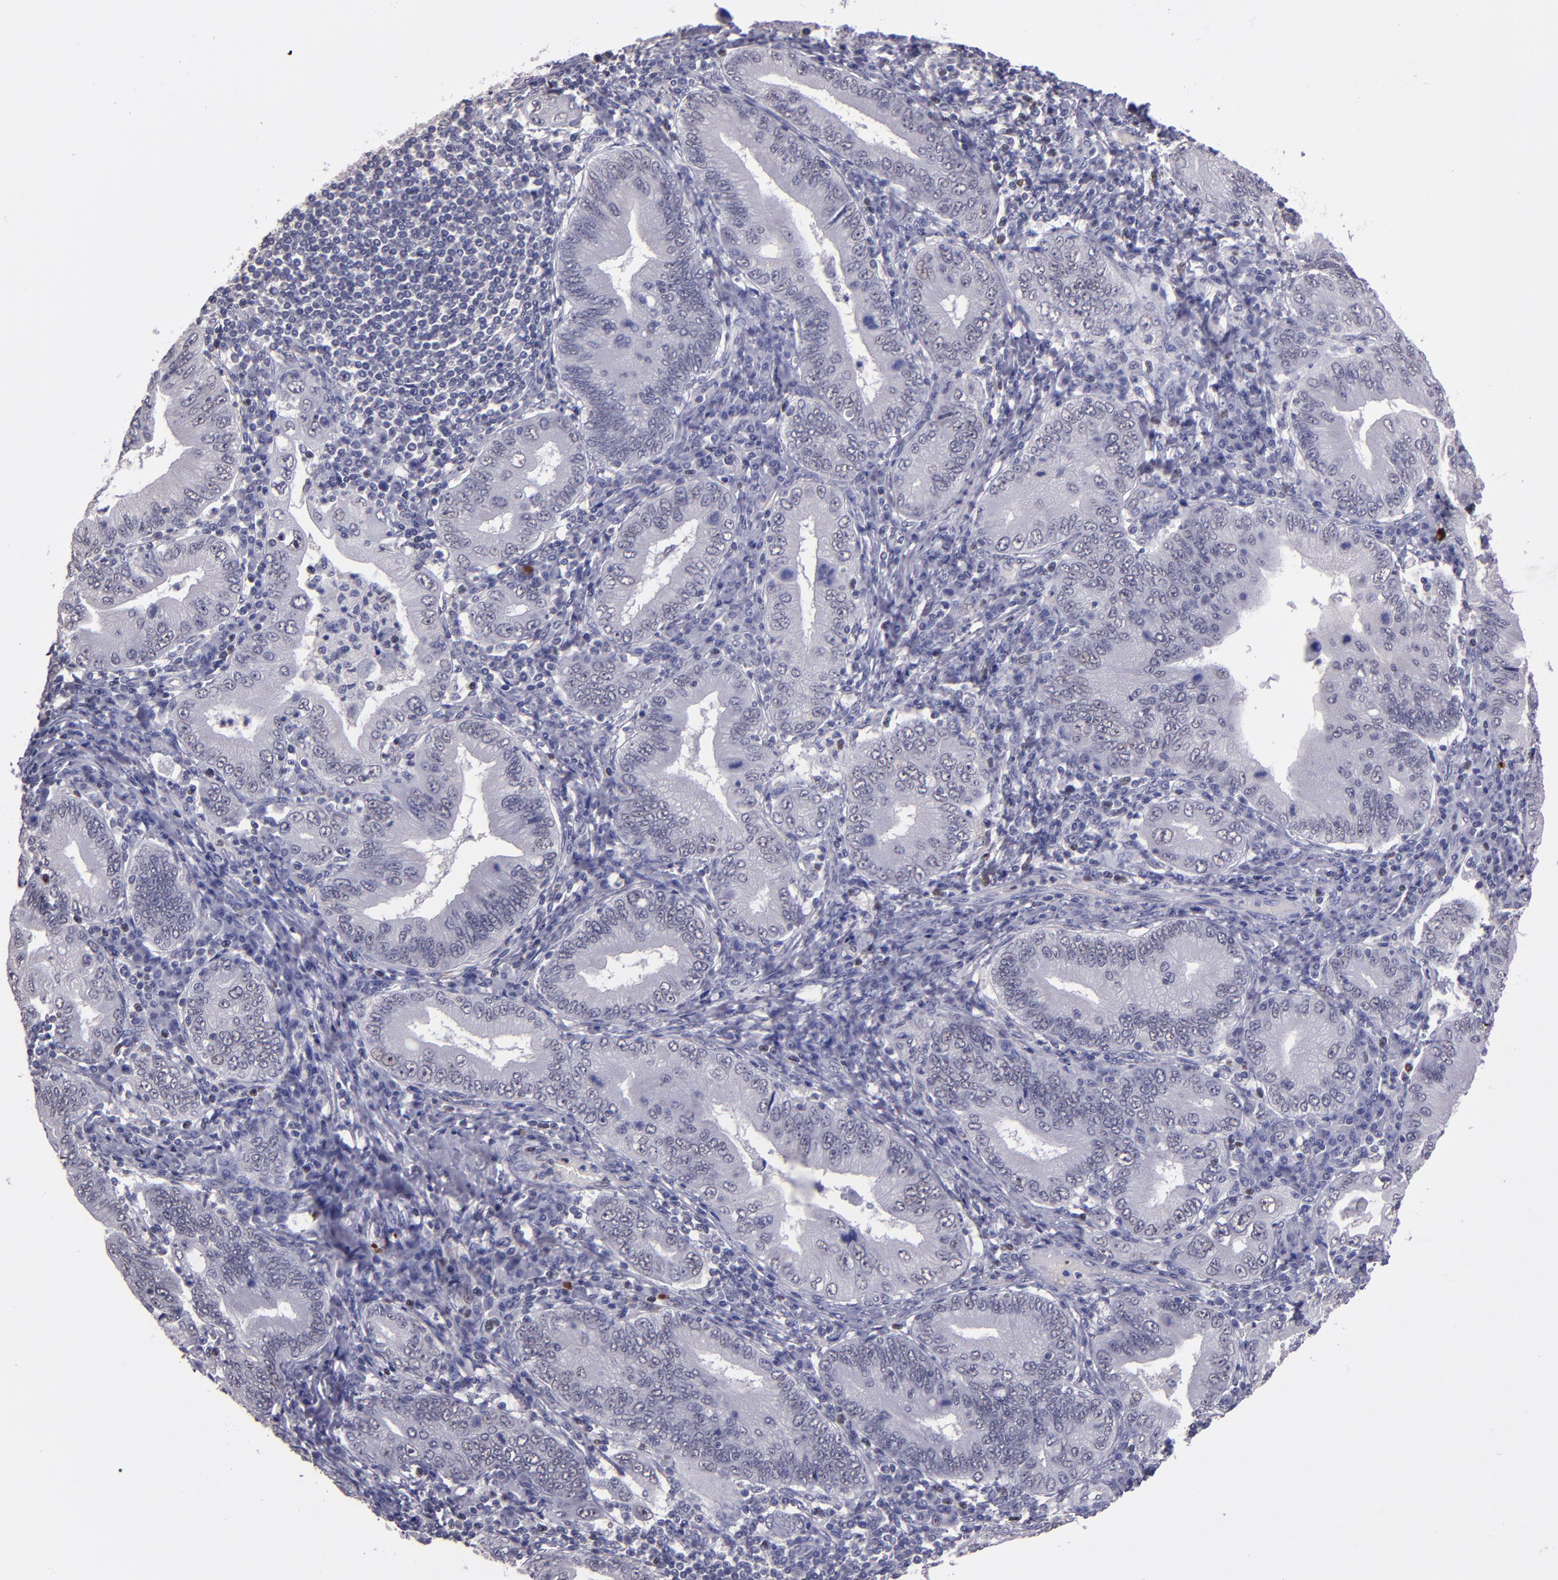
{"staining": {"intensity": "negative", "quantity": "none", "location": "none"}, "tissue": "stomach cancer", "cell_type": "Tumor cells", "image_type": "cancer", "snomed": [{"axis": "morphology", "description": "Normal tissue, NOS"}, {"axis": "morphology", "description": "Adenocarcinoma, NOS"}, {"axis": "topography", "description": "Esophagus"}, {"axis": "topography", "description": "Stomach, upper"}, {"axis": "topography", "description": "Peripheral nerve tissue"}], "caption": "IHC histopathology image of neoplastic tissue: stomach cancer (adenocarcinoma) stained with DAB (3,3'-diaminobenzidine) displays no significant protein staining in tumor cells.", "gene": "CEBPE", "patient": {"sex": "male", "age": 62}}